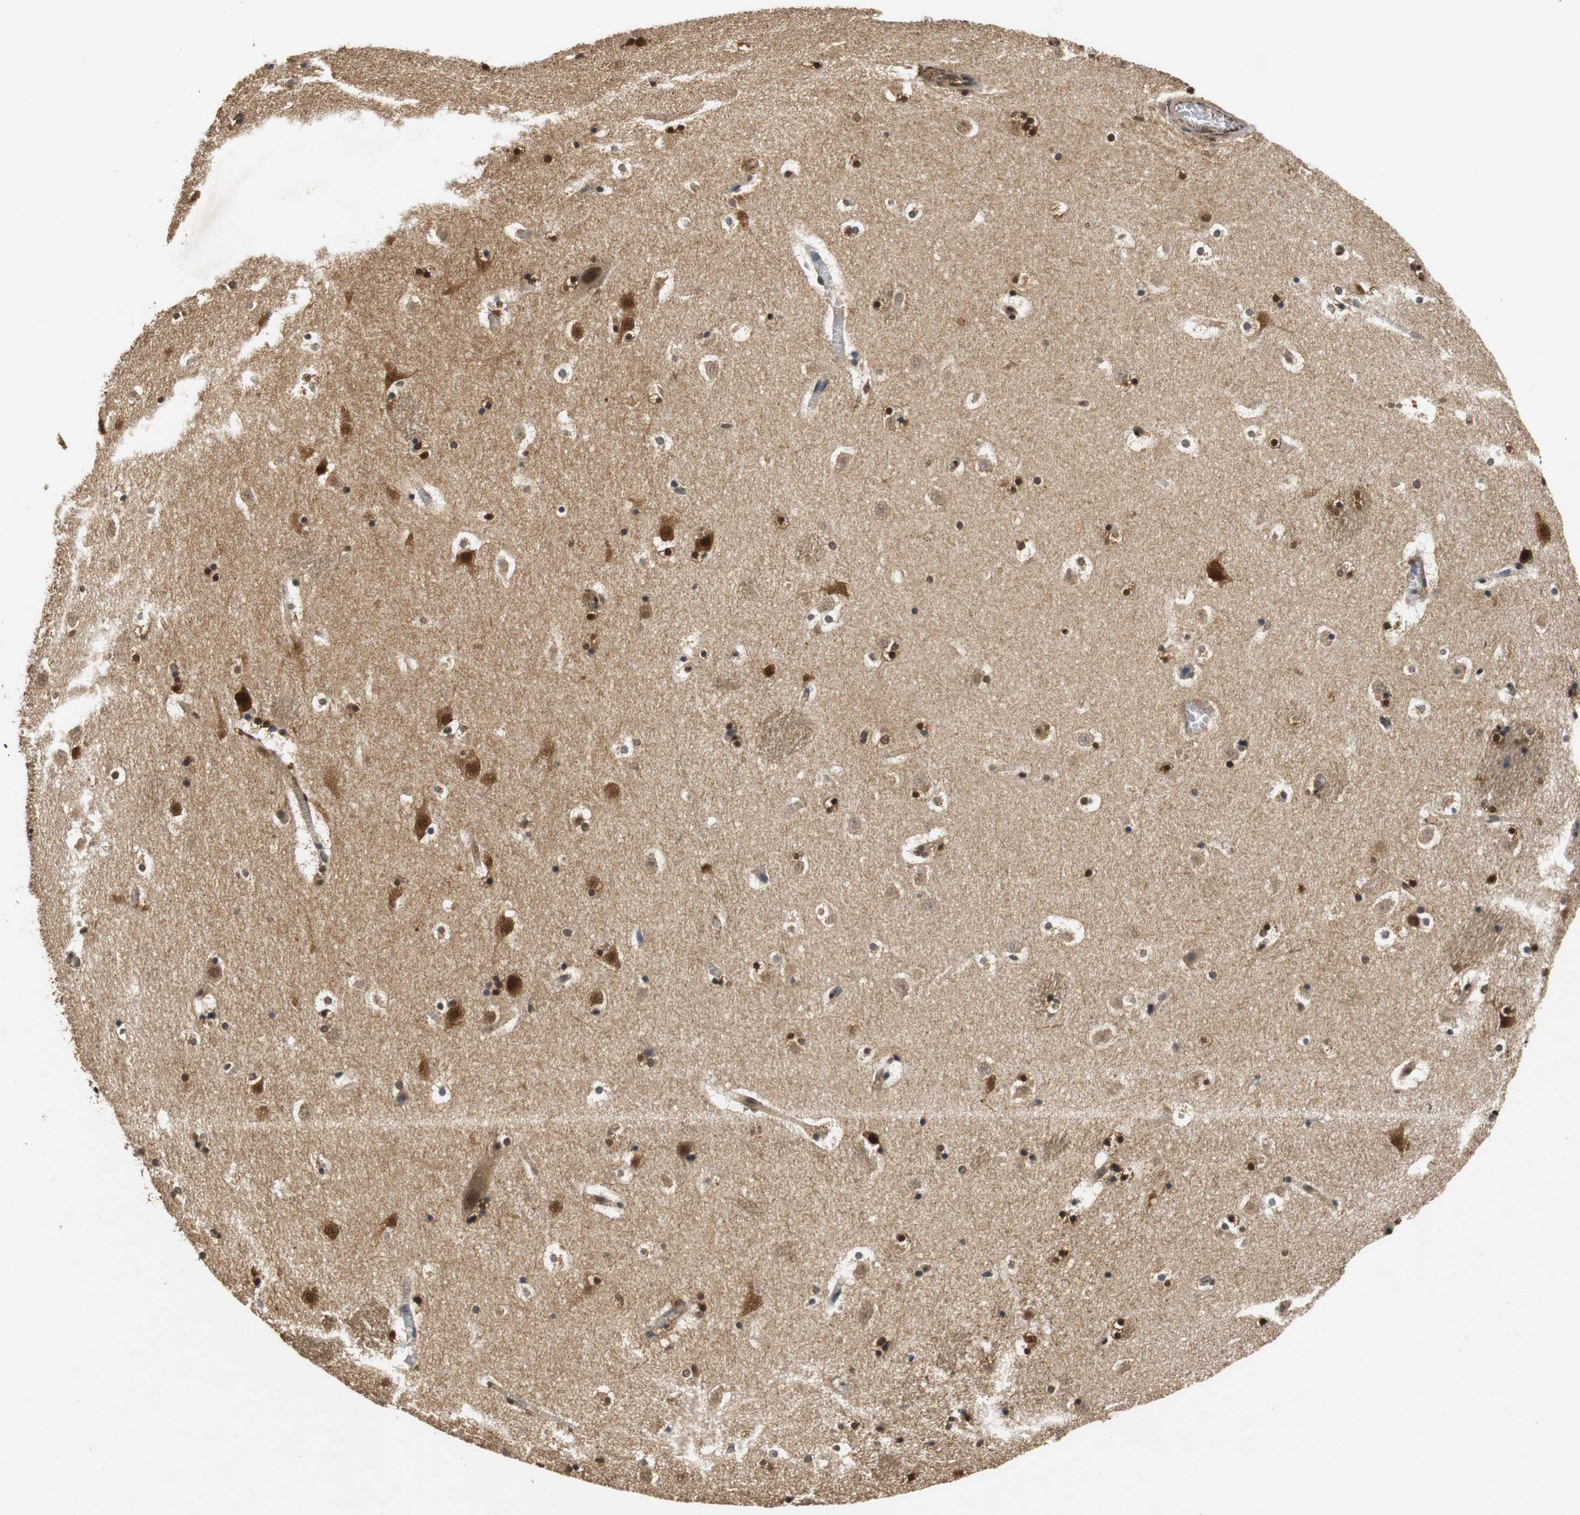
{"staining": {"intensity": "strong", "quantity": ">75%", "location": "cytoplasmic/membranous,nuclear"}, "tissue": "caudate", "cell_type": "Glial cells", "image_type": "normal", "snomed": [{"axis": "morphology", "description": "Normal tissue, NOS"}, {"axis": "topography", "description": "Lateral ventricle wall"}], "caption": "Glial cells demonstrate high levels of strong cytoplasmic/membranous,nuclear positivity in approximately >75% of cells in unremarkable human caudate. (DAB (3,3'-diaminobenzidine) IHC, brown staining for protein, blue staining for nuclei).", "gene": "UBQLN2", "patient": {"sex": "male", "age": 45}}